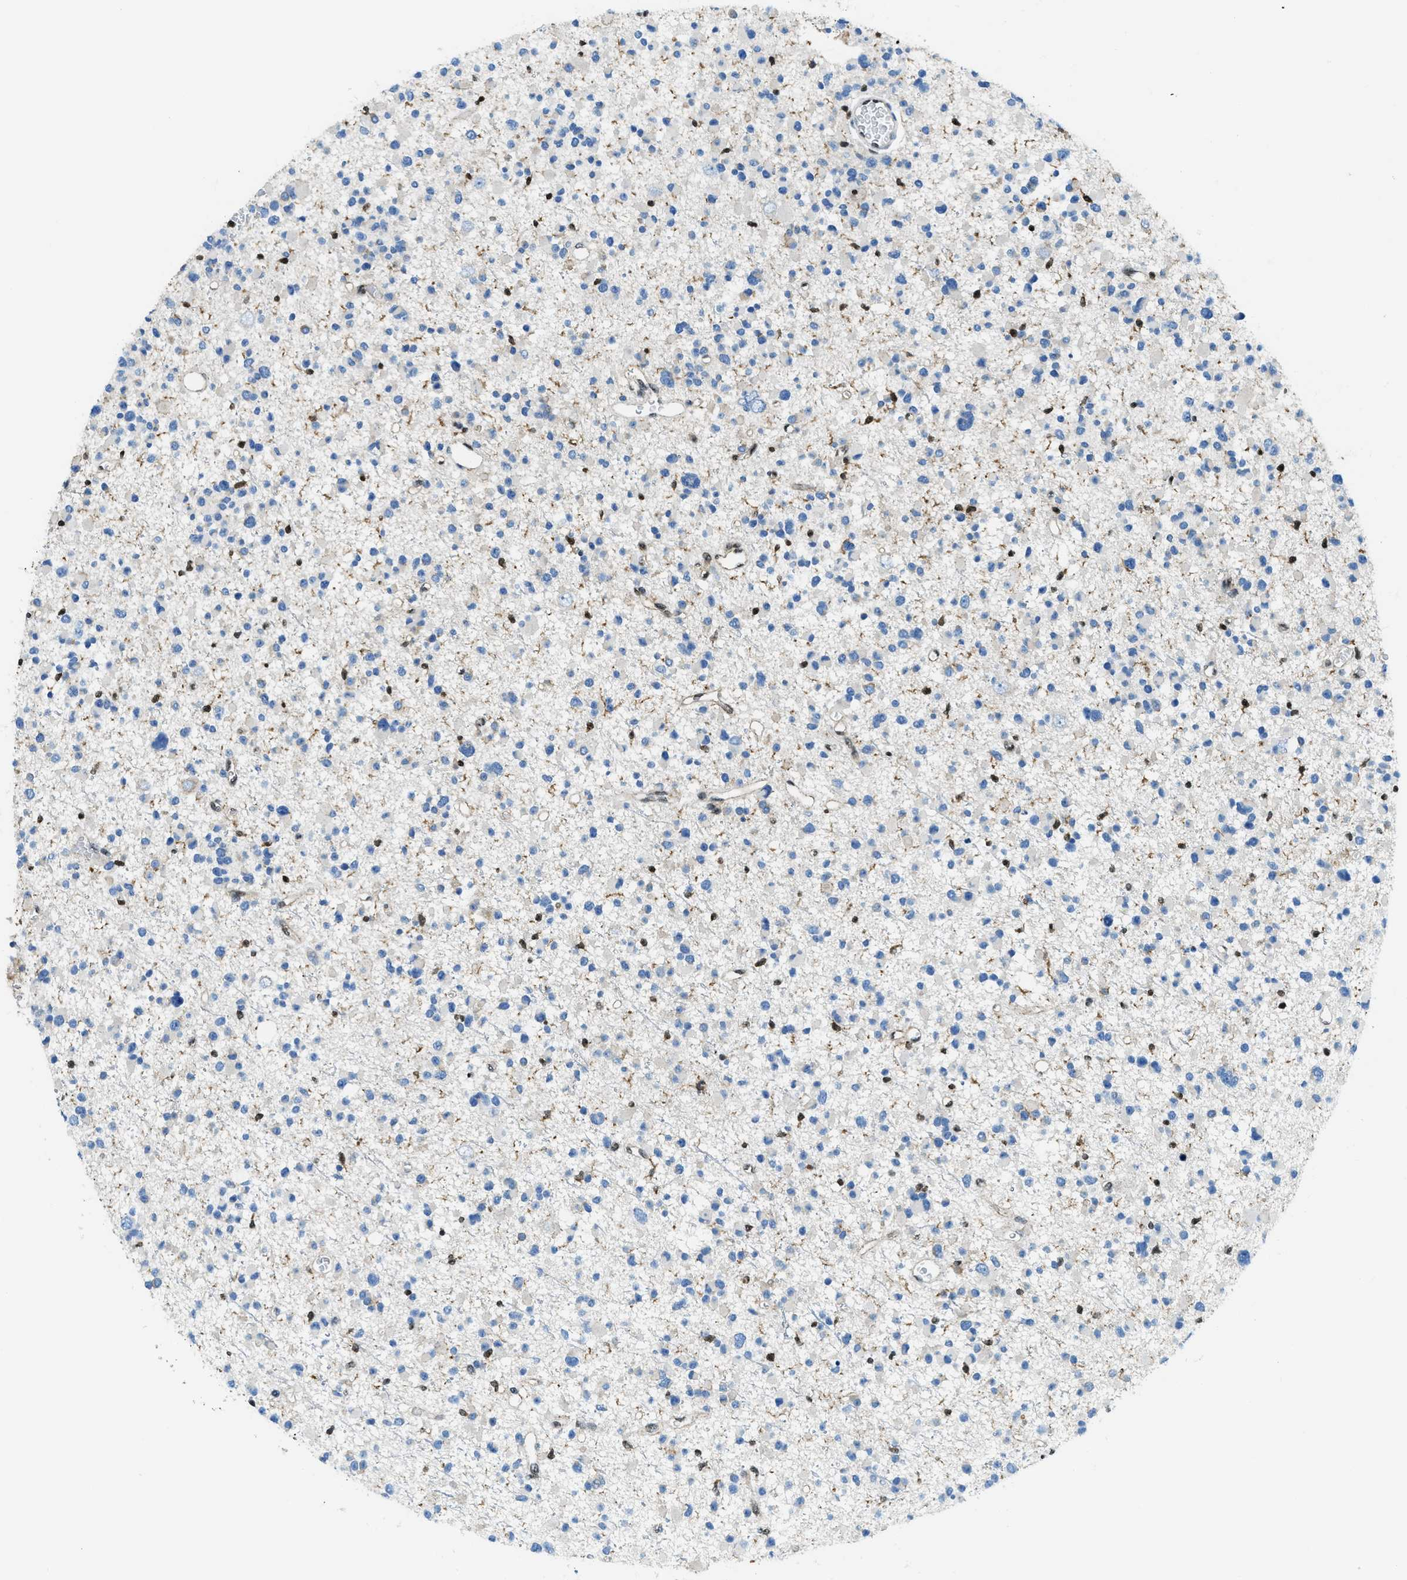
{"staining": {"intensity": "negative", "quantity": "none", "location": "none"}, "tissue": "glioma", "cell_type": "Tumor cells", "image_type": "cancer", "snomed": [{"axis": "morphology", "description": "Glioma, malignant, Low grade"}, {"axis": "topography", "description": "Brain"}], "caption": "The IHC histopathology image has no significant staining in tumor cells of malignant glioma (low-grade) tissue.", "gene": "SP100", "patient": {"sex": "female", "age": 22}}